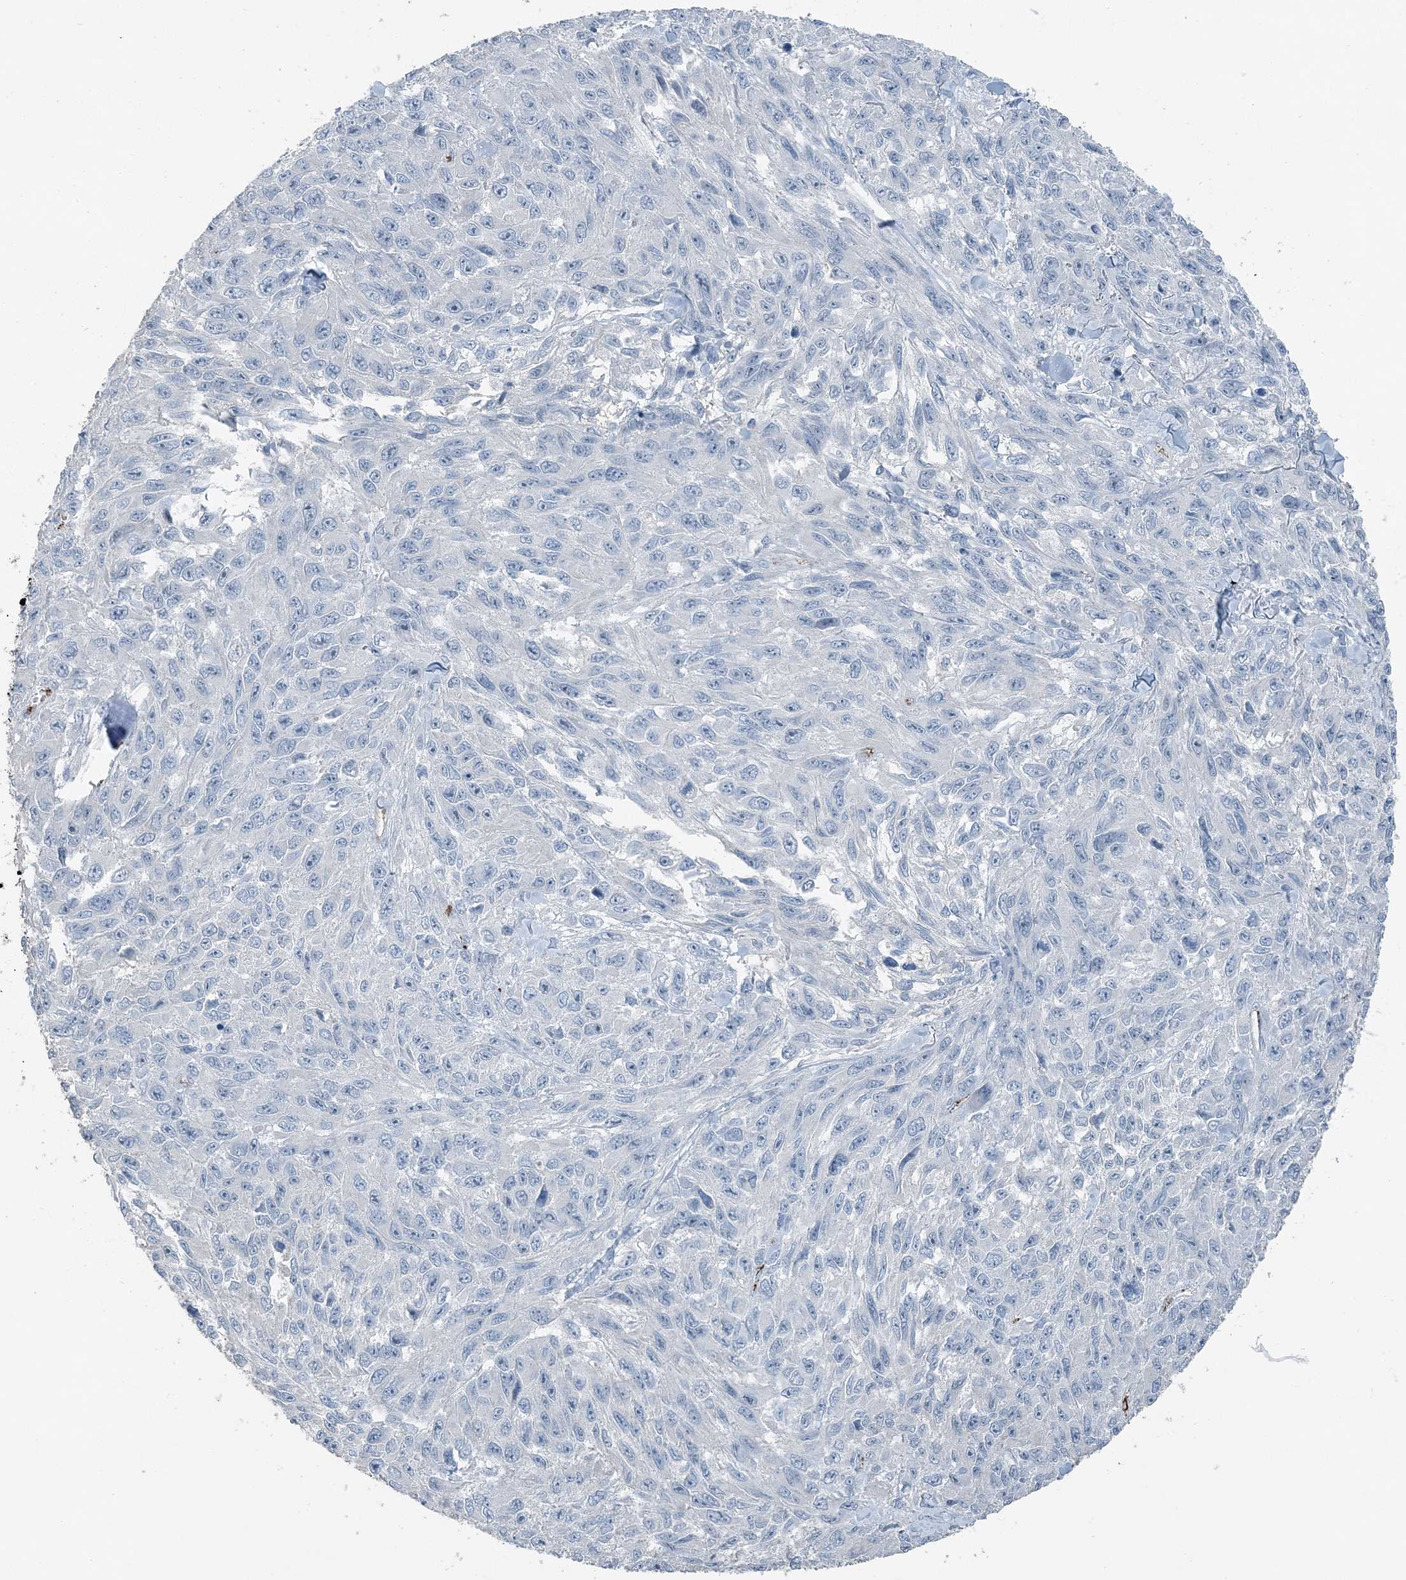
{"staining": {"intensity": "negative", "quantity": "none", "location": "none"}, "tissue": "melanoma", "cell_type": "Tumor cells", "image_type": "cancer", "snomed": [{"axis": "morphology", "description": "Malignant melanoma, NOS"}, {"axis": "topography", "description": "Skin"}], "caption": "Immunohistochemical staining of melanoma shows no significant staining in tumor cells. (Stains: DAB (3,3'-diaminobenzidine) IHC with hematoxylin counter stain, Microscopy: brightfield microscopy at high magnification).", "gene": "ELOVL7", "patient": {"sex": "female", "age": 96}}